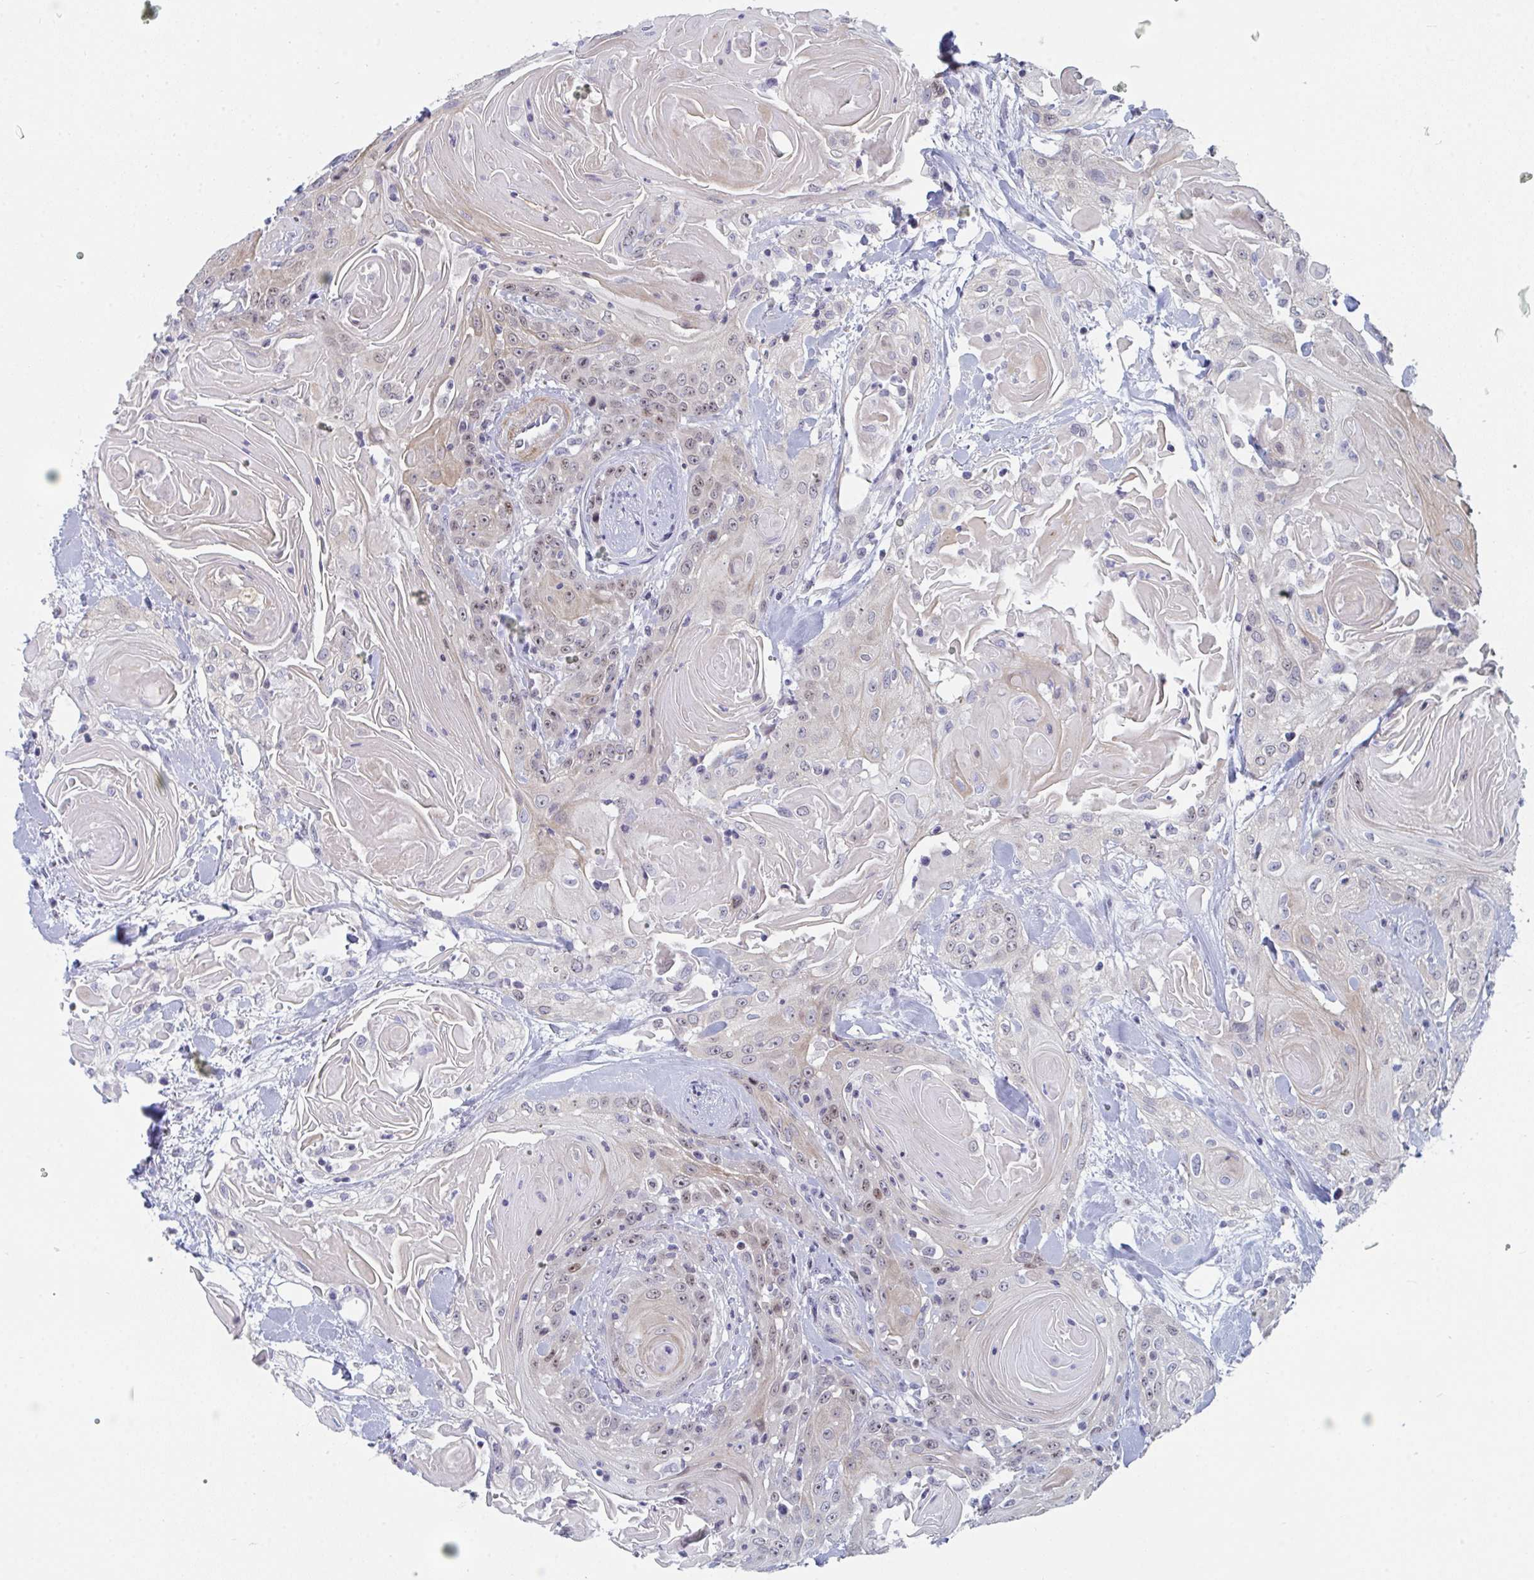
{"staining": {"intensity": "weak", "quantity": ">75%", "location": "nuclear"}, "tissue": "head and neck cancer", "cell_type": "Tumor cells", "image_type": "cancer", "snomed": [{"axis": "morphology", "description": "Squamous cell carcinoma, NOS"}, {"axis": "topography", "description": "Head-Neck"}], "caption": "Human head and neck cancer (squamous cell carcinoma) stained for a protein (brown) shows weak nuclear positive staining in about >75% of tumor cells.", "gene": "CENPT", "patient": {"sex": "female", "age": 84}}